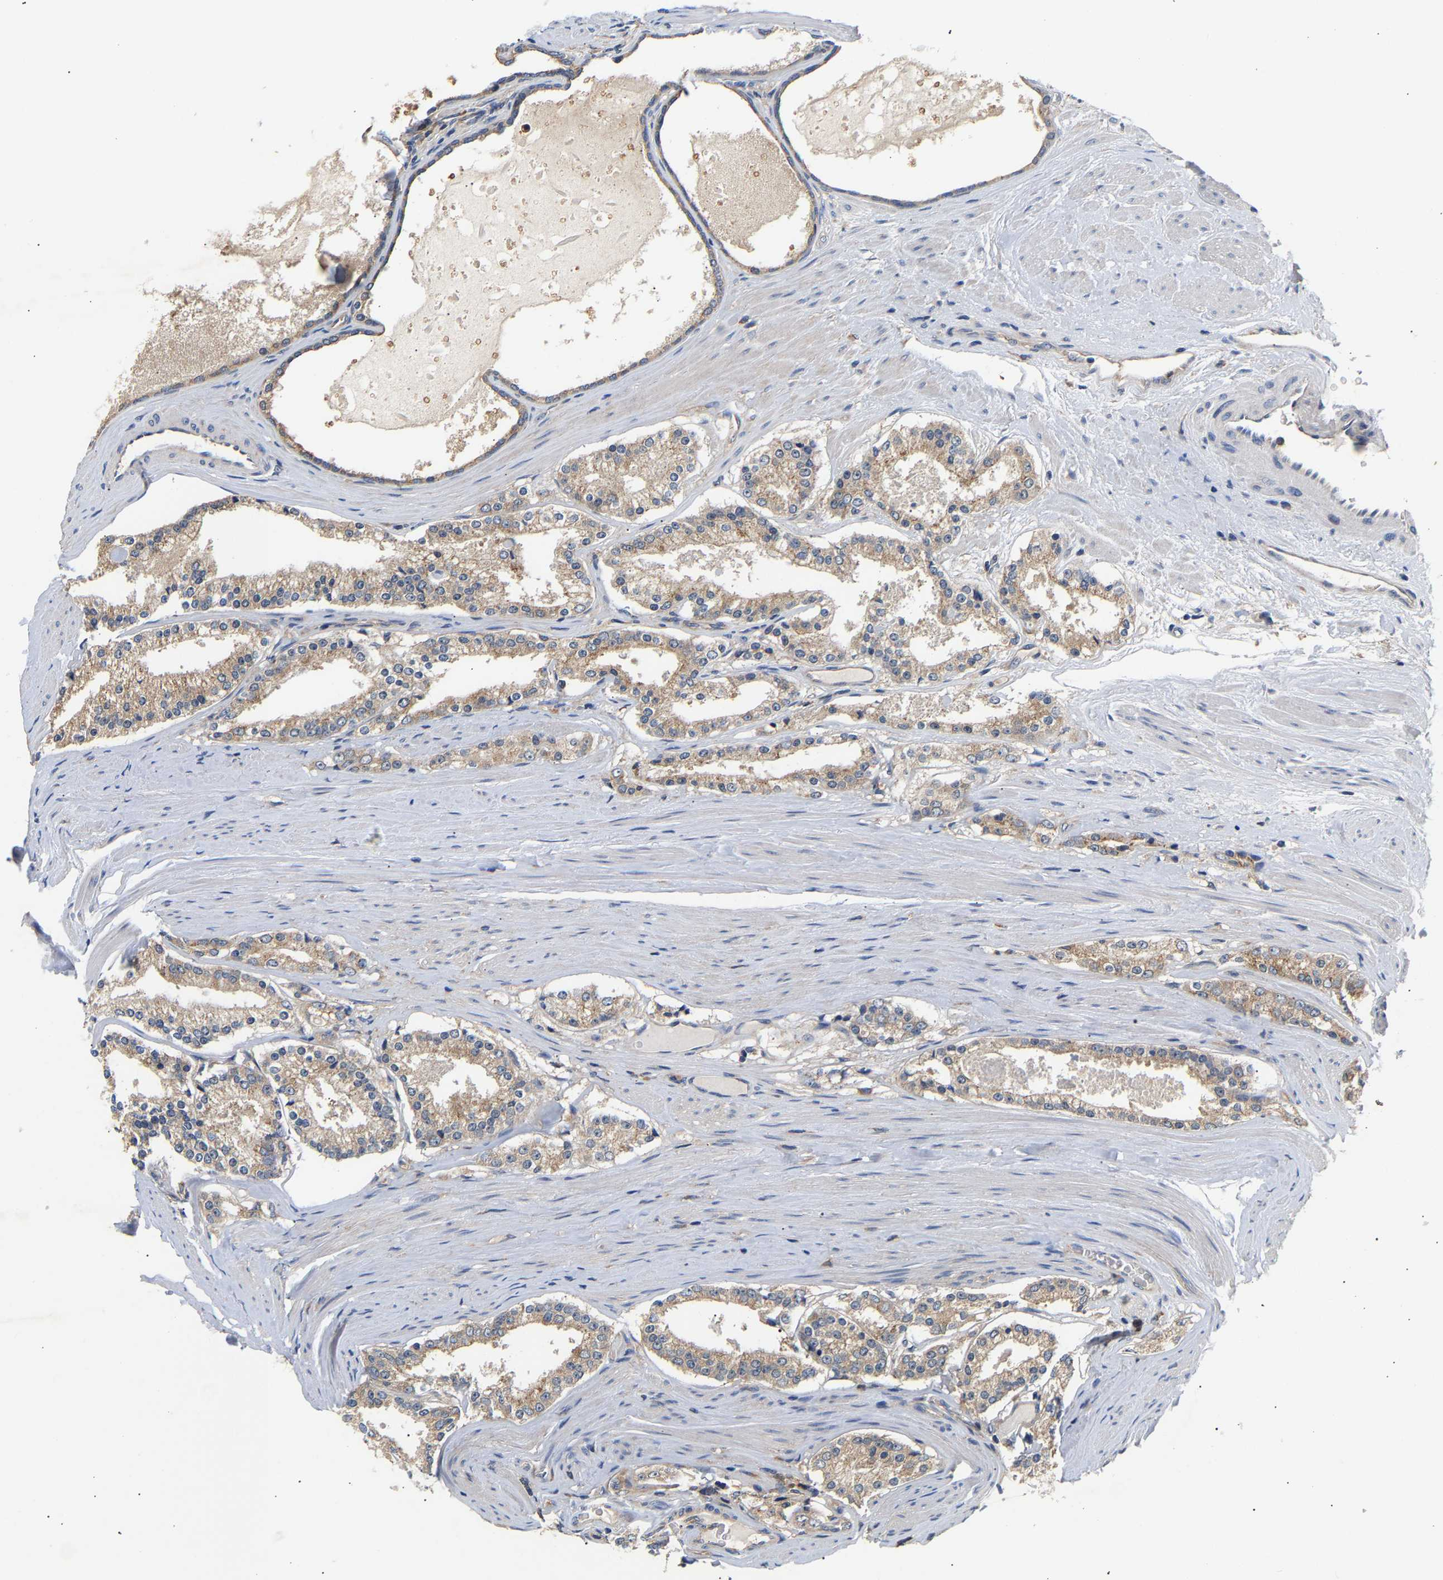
{"staining": {"intensity": "weak", "quantity": ">75%", "location": "cytoplasmic/membranous"}, "tissue": "prostate cancer", "cell_type": "Tumor cells", "image_type": "cancer", "snomed": [{"axis": "morphology", "description": "Adenocarcinoma, Low grade"}, {"axis": "topography", "description": "Prostate"}], "caption": "Weak cytoplasmic/membranous protein expression is appreciated in approximately >75% of tumor cells in adenocarcinoma (low-grade) (prostate).", "gene": "PPID", "patient": {"sex": "male", "age": 63}}